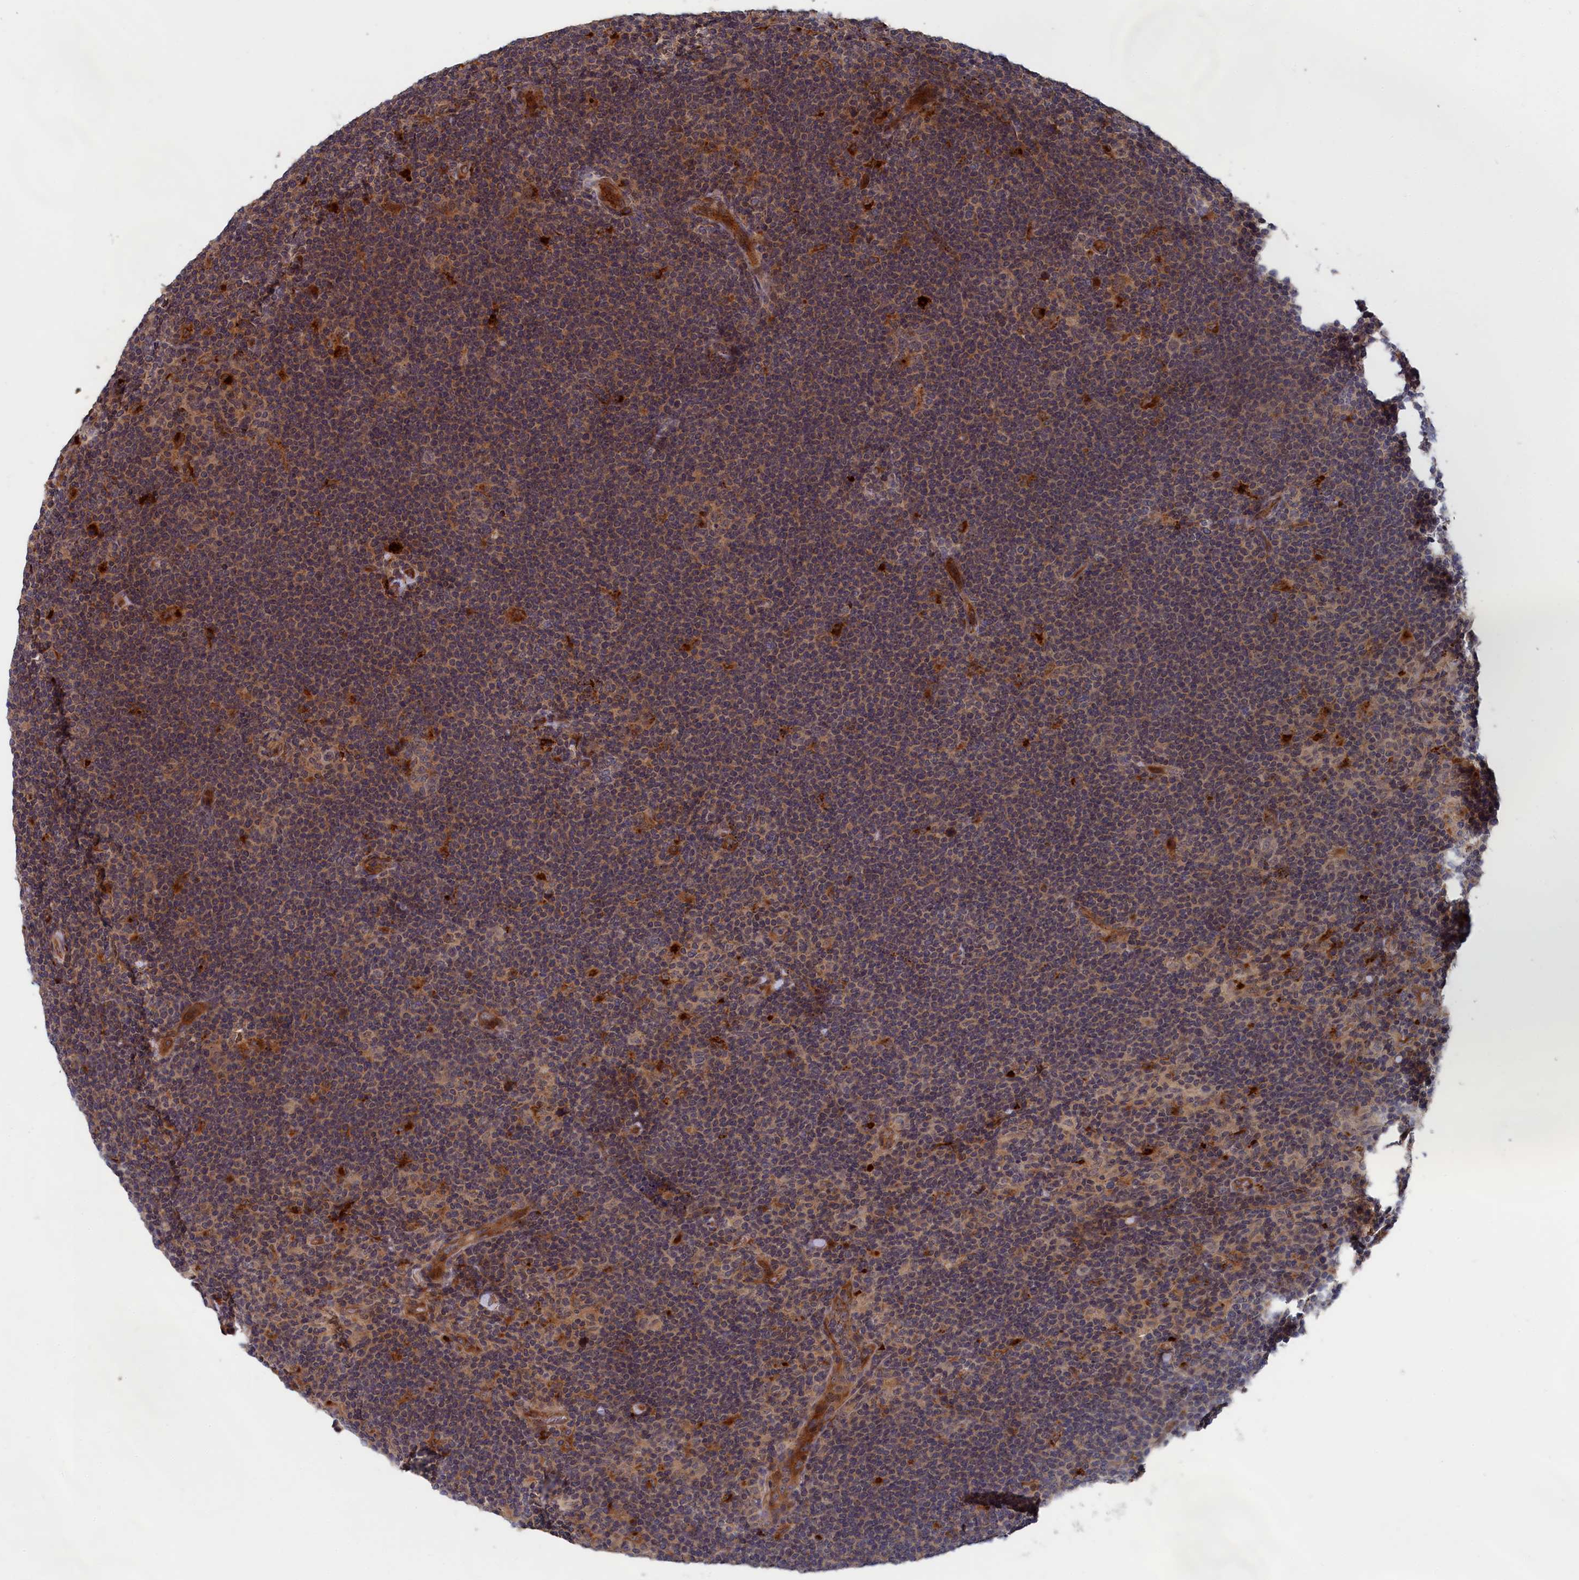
{"staining": {"intensity": "strong", "quantity": "<25%", "location": "cytoplasmic/membranous"}, "tissue": "lymphoma", "cell_type": "Tumor cells", "image_type": "cancer", "snomed": [{"axis": "morphology", "description": "Hodgkin's disease, NOS"}, {"axis": "topography", "description": "Lymph node"}], "caption": "Tumor cells display medium levels of strong cytoplasmic/membranous staining in about <25% of cells in human Hodgkin's disease.", "gene": "TRAPPC2L", "patient": {"sex": "female", "age": 57}}